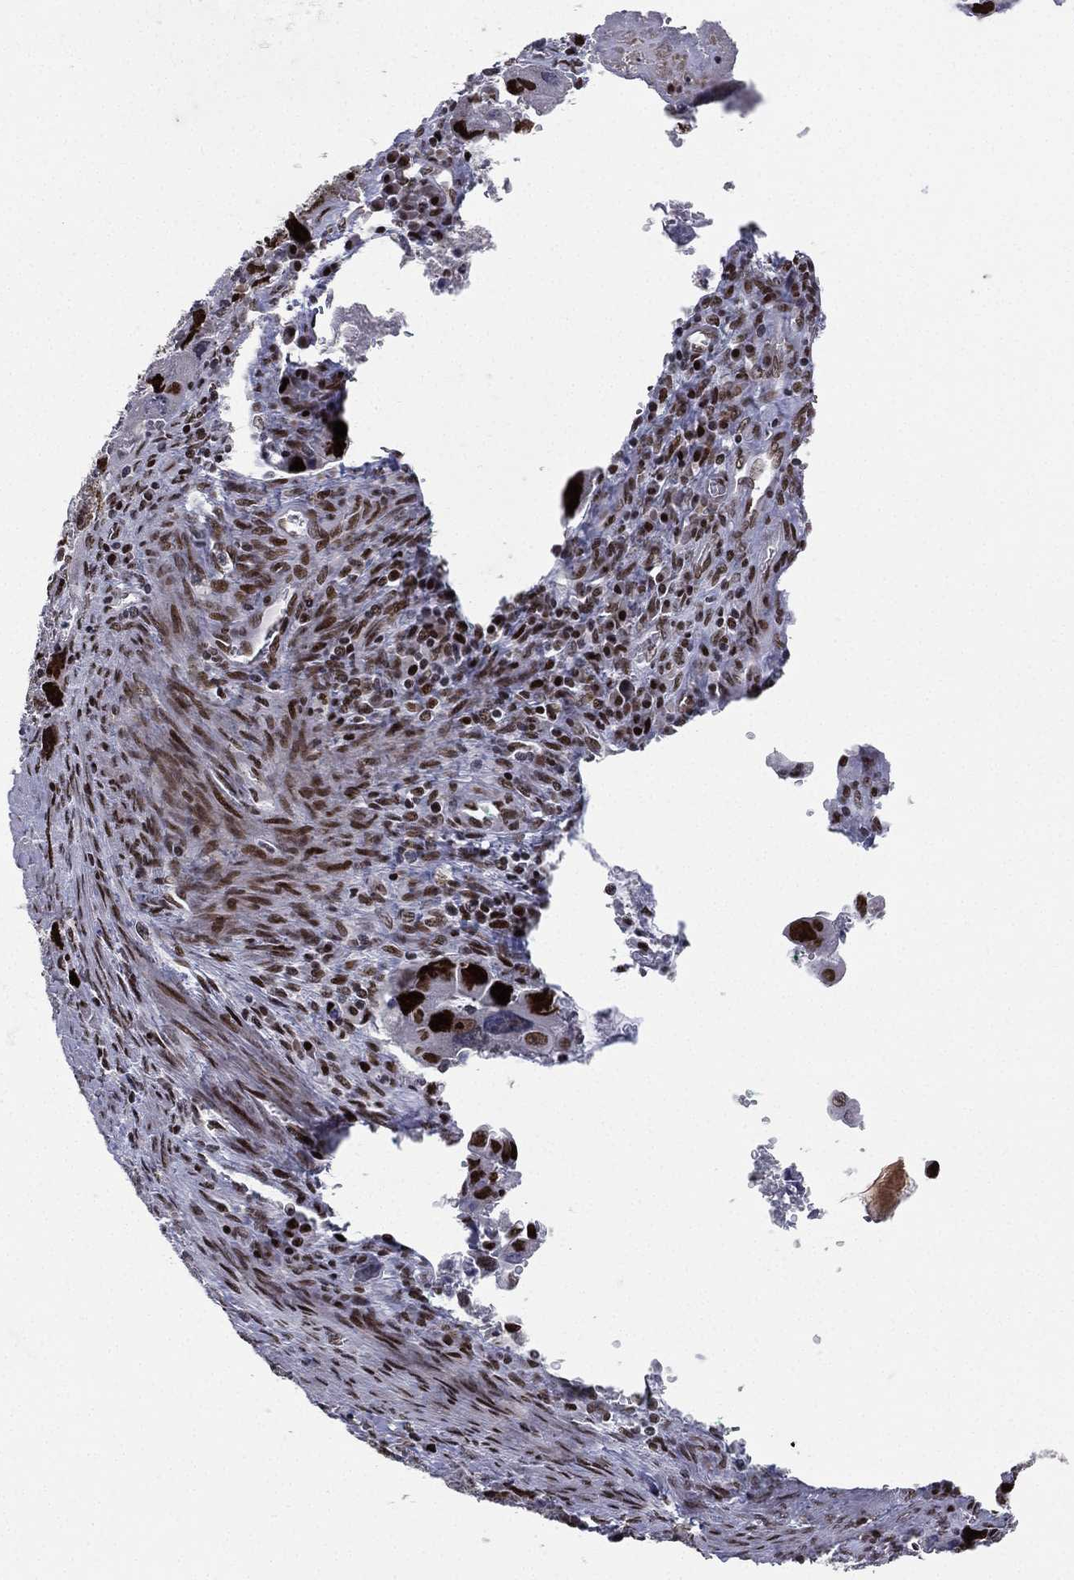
{"staining": {"intensity": "strong", "quantity": ">75%", "location": "nuclear"}, "tissue": "colorectal cancer", "cell_type": "Tumor cells", "image_type": "cancer", "snomed": [{"axis": "morphology", "description": "Adenocarcinoma, NOS"}, {"axis": "topography", "description": "Rectum"}], "caption": "Colorectal cancer stained for a protein shows strong nuclear positivity in tumor cells. (DAB = brown stain, brightfield microscopy at high magnification).", "gene": "RTF1", "patient": {"sex": "male", "age": 62}}